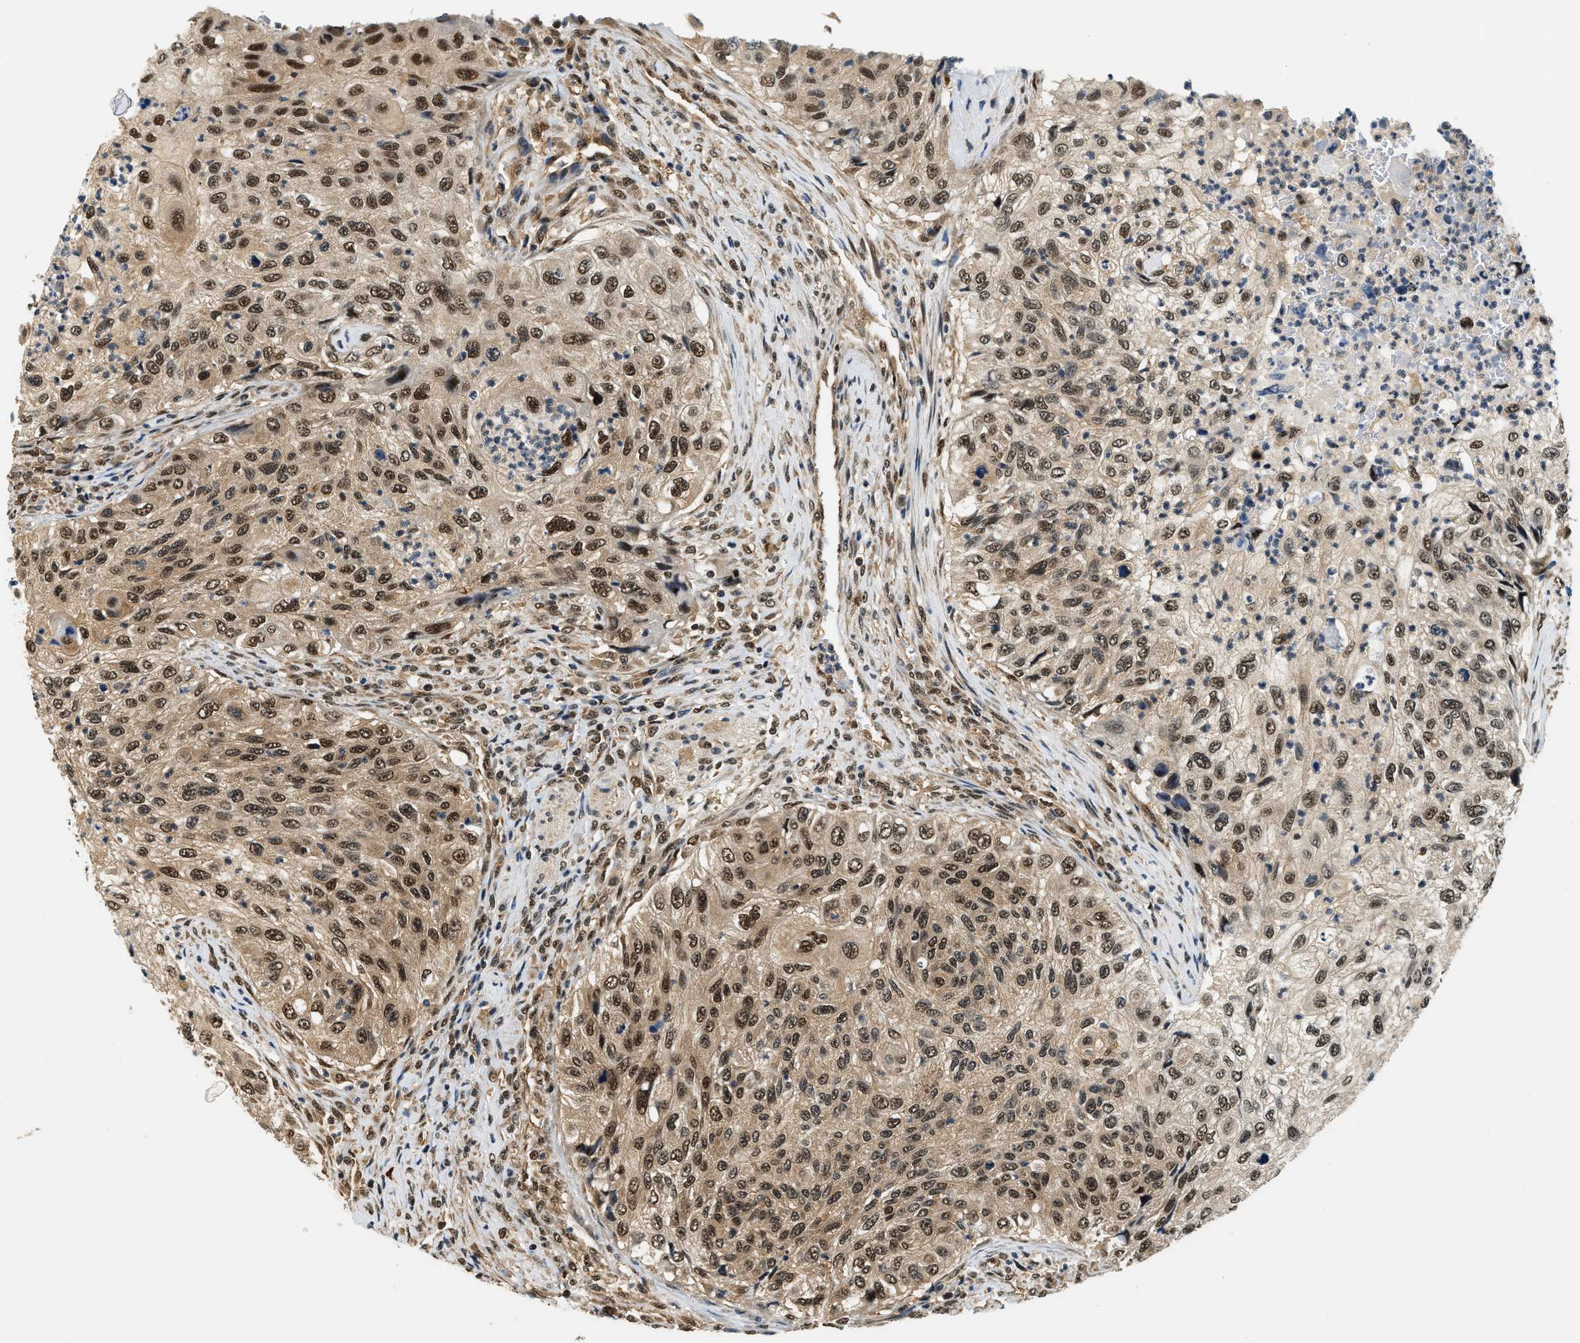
{"staining": {"intensity": "strong", "quantity": ">75%", "location": "cytoplasmic/membranous,nuclear"}, "tissue": "urothelial cancer", "cell_type": "Tumor cells", "image_type": "cancer", "snomed": [{"axis": "morphology", "description": "Urothelial carcinoma, High grade"}, {"axis": "topography", "description": "Urinary bladder"}], "caption": "DAB immunohistochemical staining of high-grade urothelial carcinoma reveals strong cytoplasmic/membranous and nuclear protein positivity in approximately >75% of tumor cells.", "gene": "PSMD3", "patient": {"sex": "male", "age": 35}}